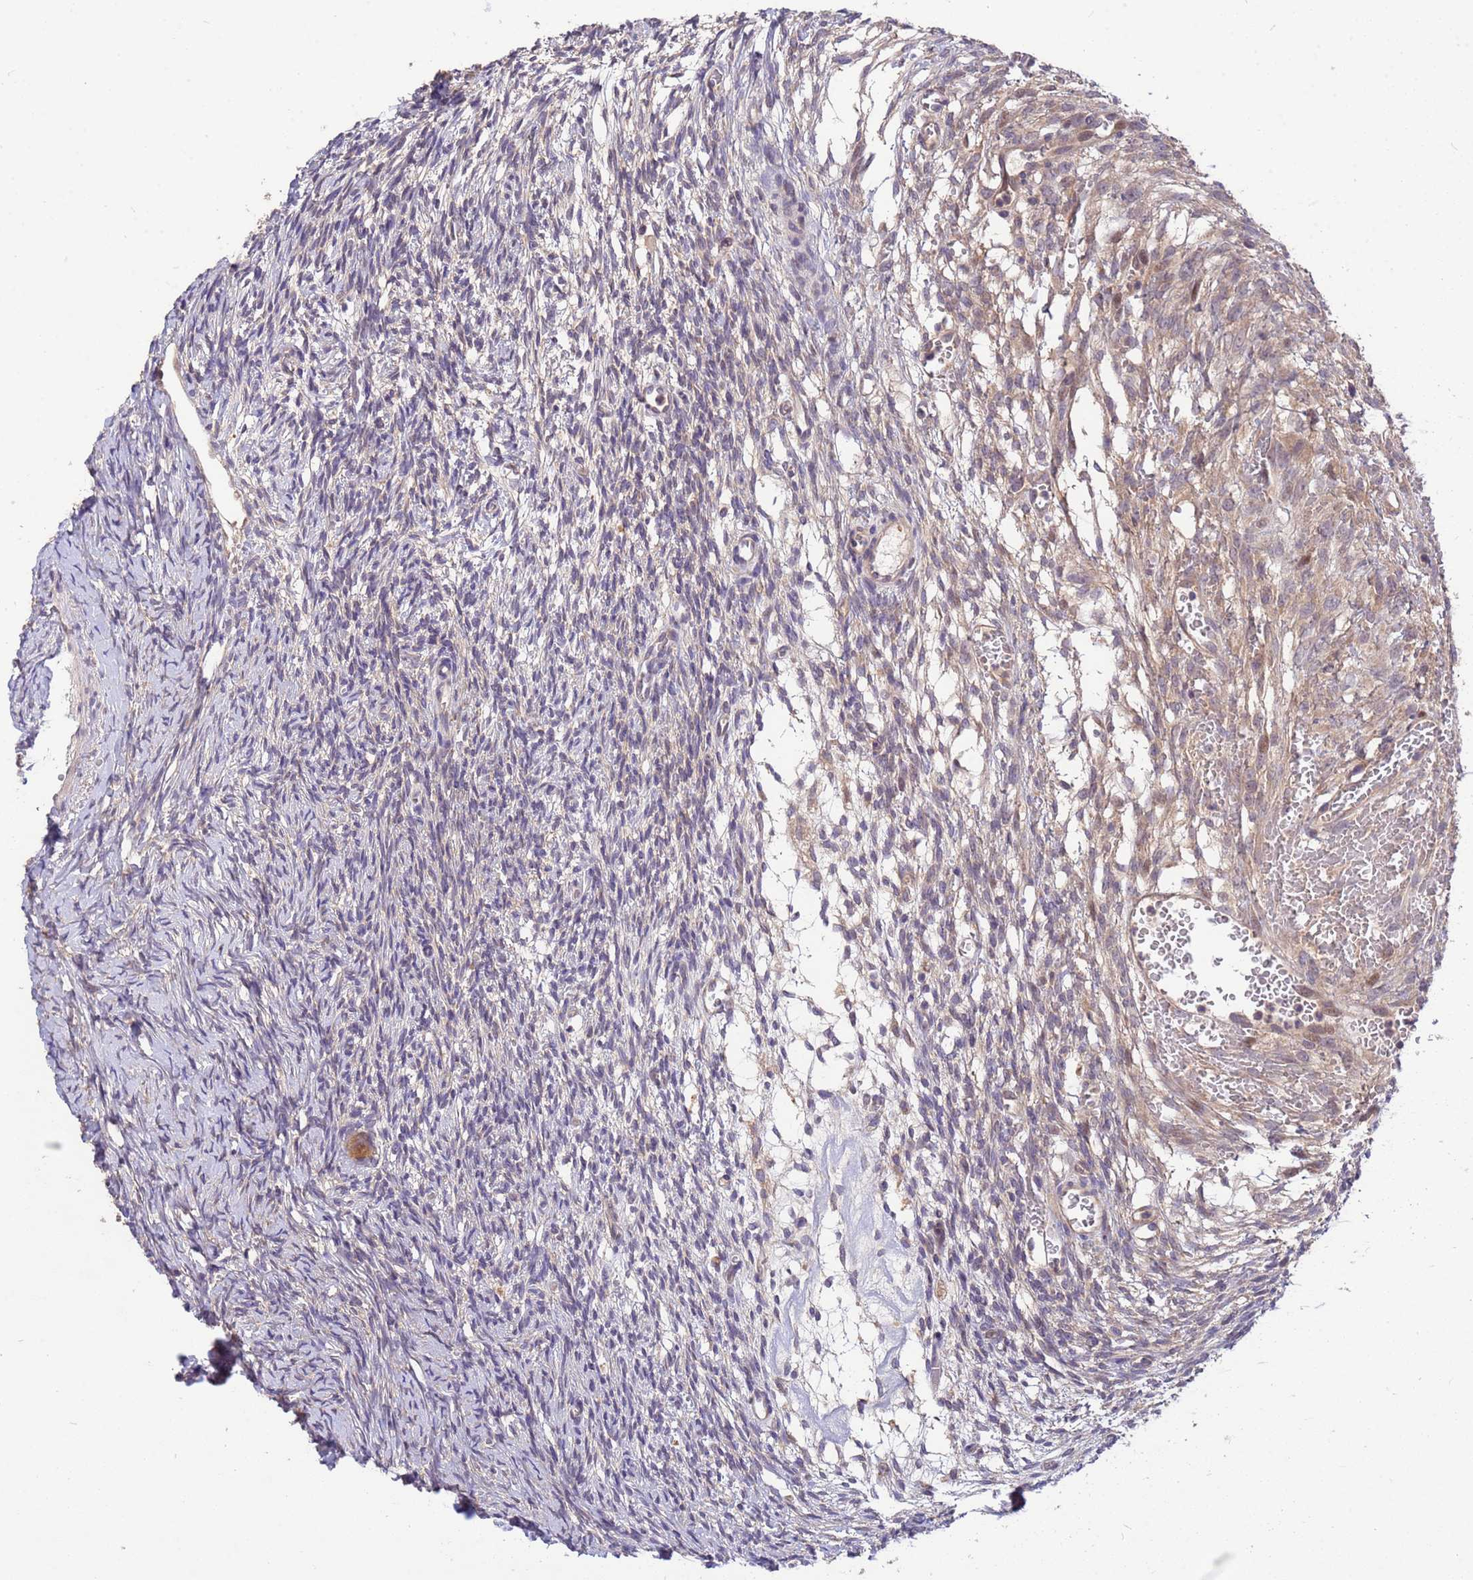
{"staining": {"intensity": "weak", "quantity": "25%-75%", "location": "cytoplasmic/membranous"}, "tissue": "ovary", "cell_type": "Ovarian stroma cells", "image_type": "normal", "snomed": [{"axis": "morphology", "description": "Normal tissue, NOS"}, {"axis": "topography", "description": "Ovary"}], "caption": "An image of ovary stained for a protein shows weak cytoplasmic/membranous brown staining in ovarian stroma cells.", "gene": "PPP2CA", "patient": {"sex": "female", "age": 39}}